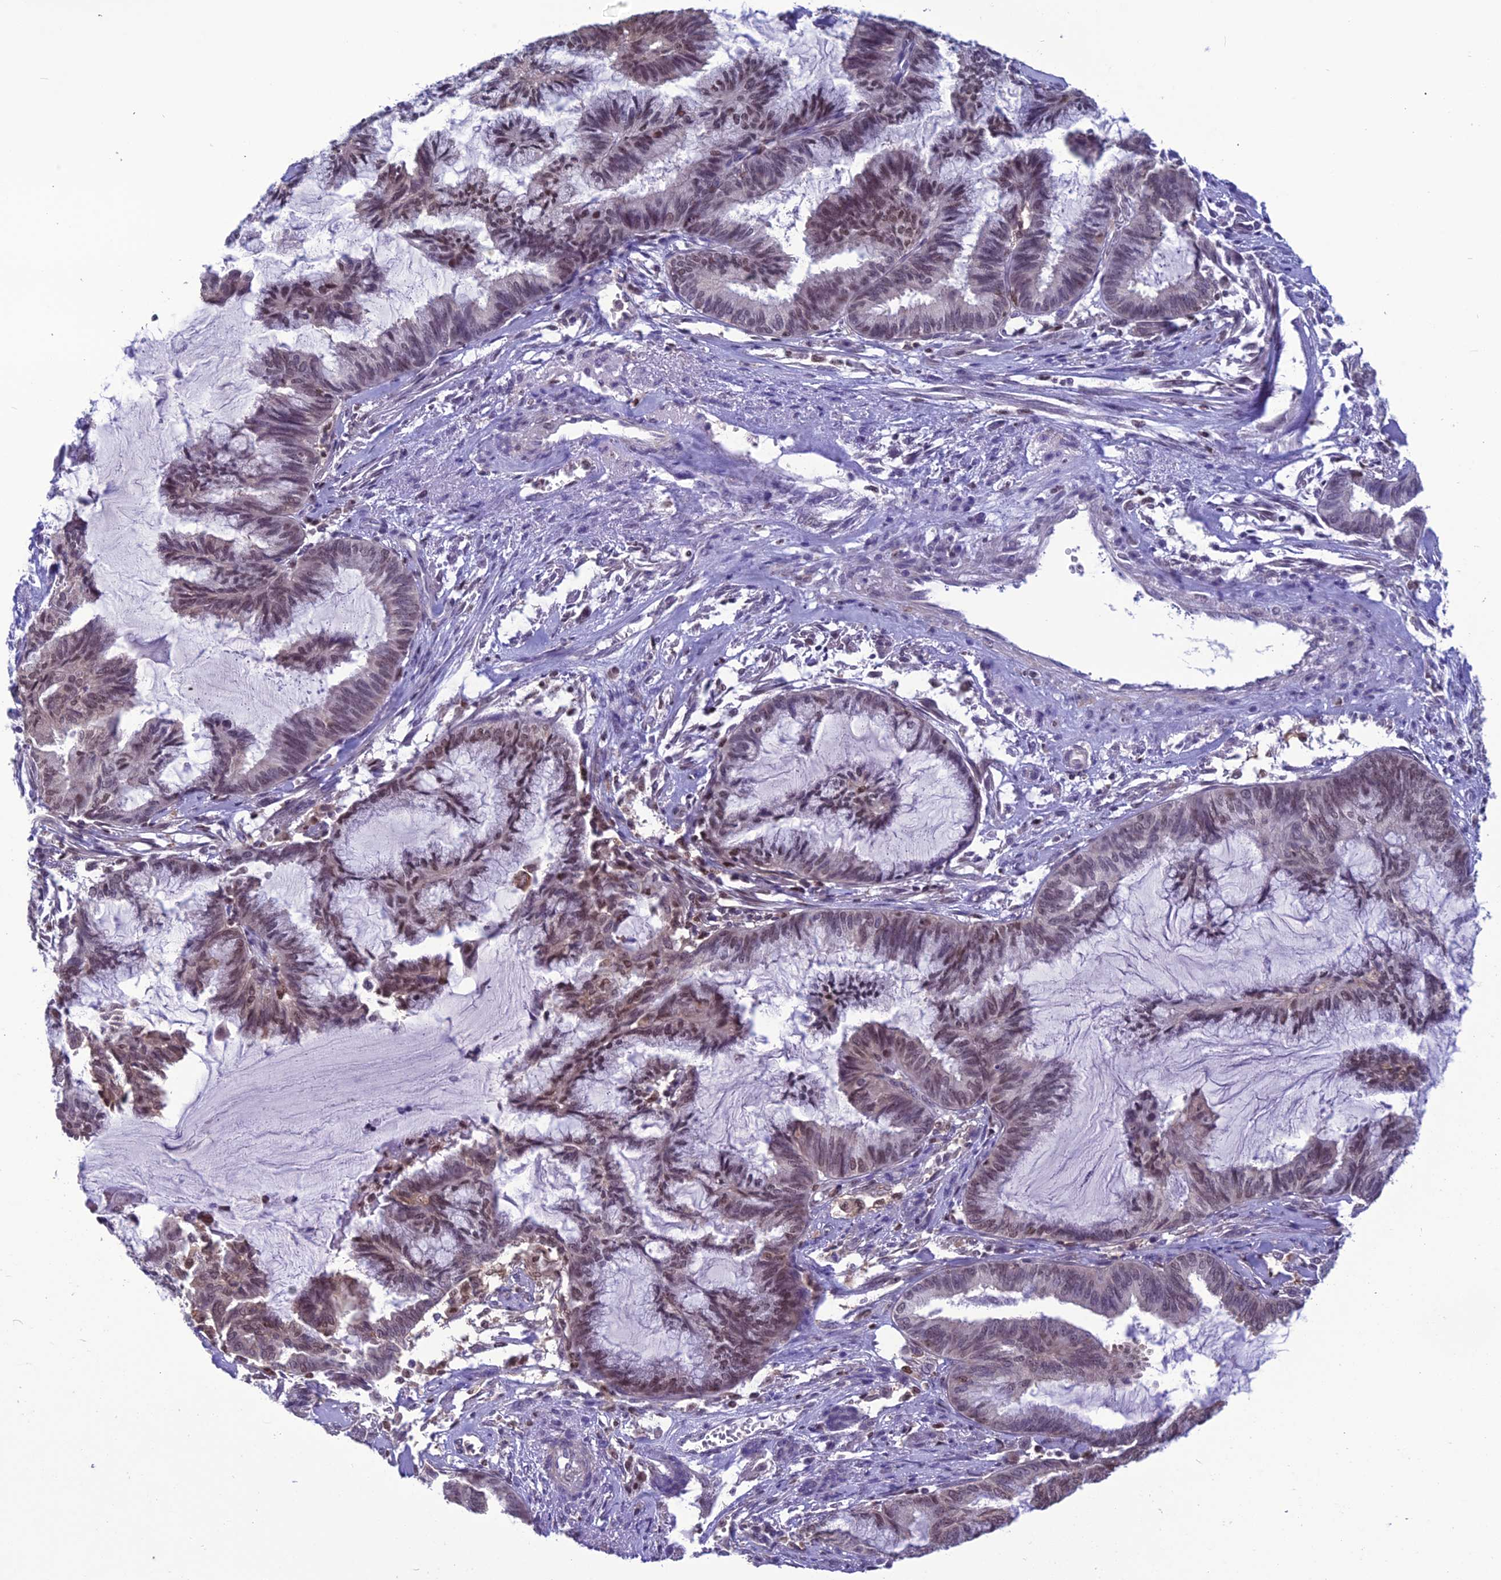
{"staining": {"intensity": "weak", "quantity": "<25%", "location": "nuclear"}, "tissue": "endometrial cancer", "cell_type": "Tumor cells", "image_type": "cancer", "snomed": [{"axis": "morphology", "description": "Adenocarcinoma, NOS"}, {"axis": "topography", "description": "Endometrium"}], "caption": "Endometrial adenocarcinoma stained for a protein using immunohistochemistry displays no expression tumor cells.", "gene": "MIS12", "patient": {"sex": "female", "age": 86}}